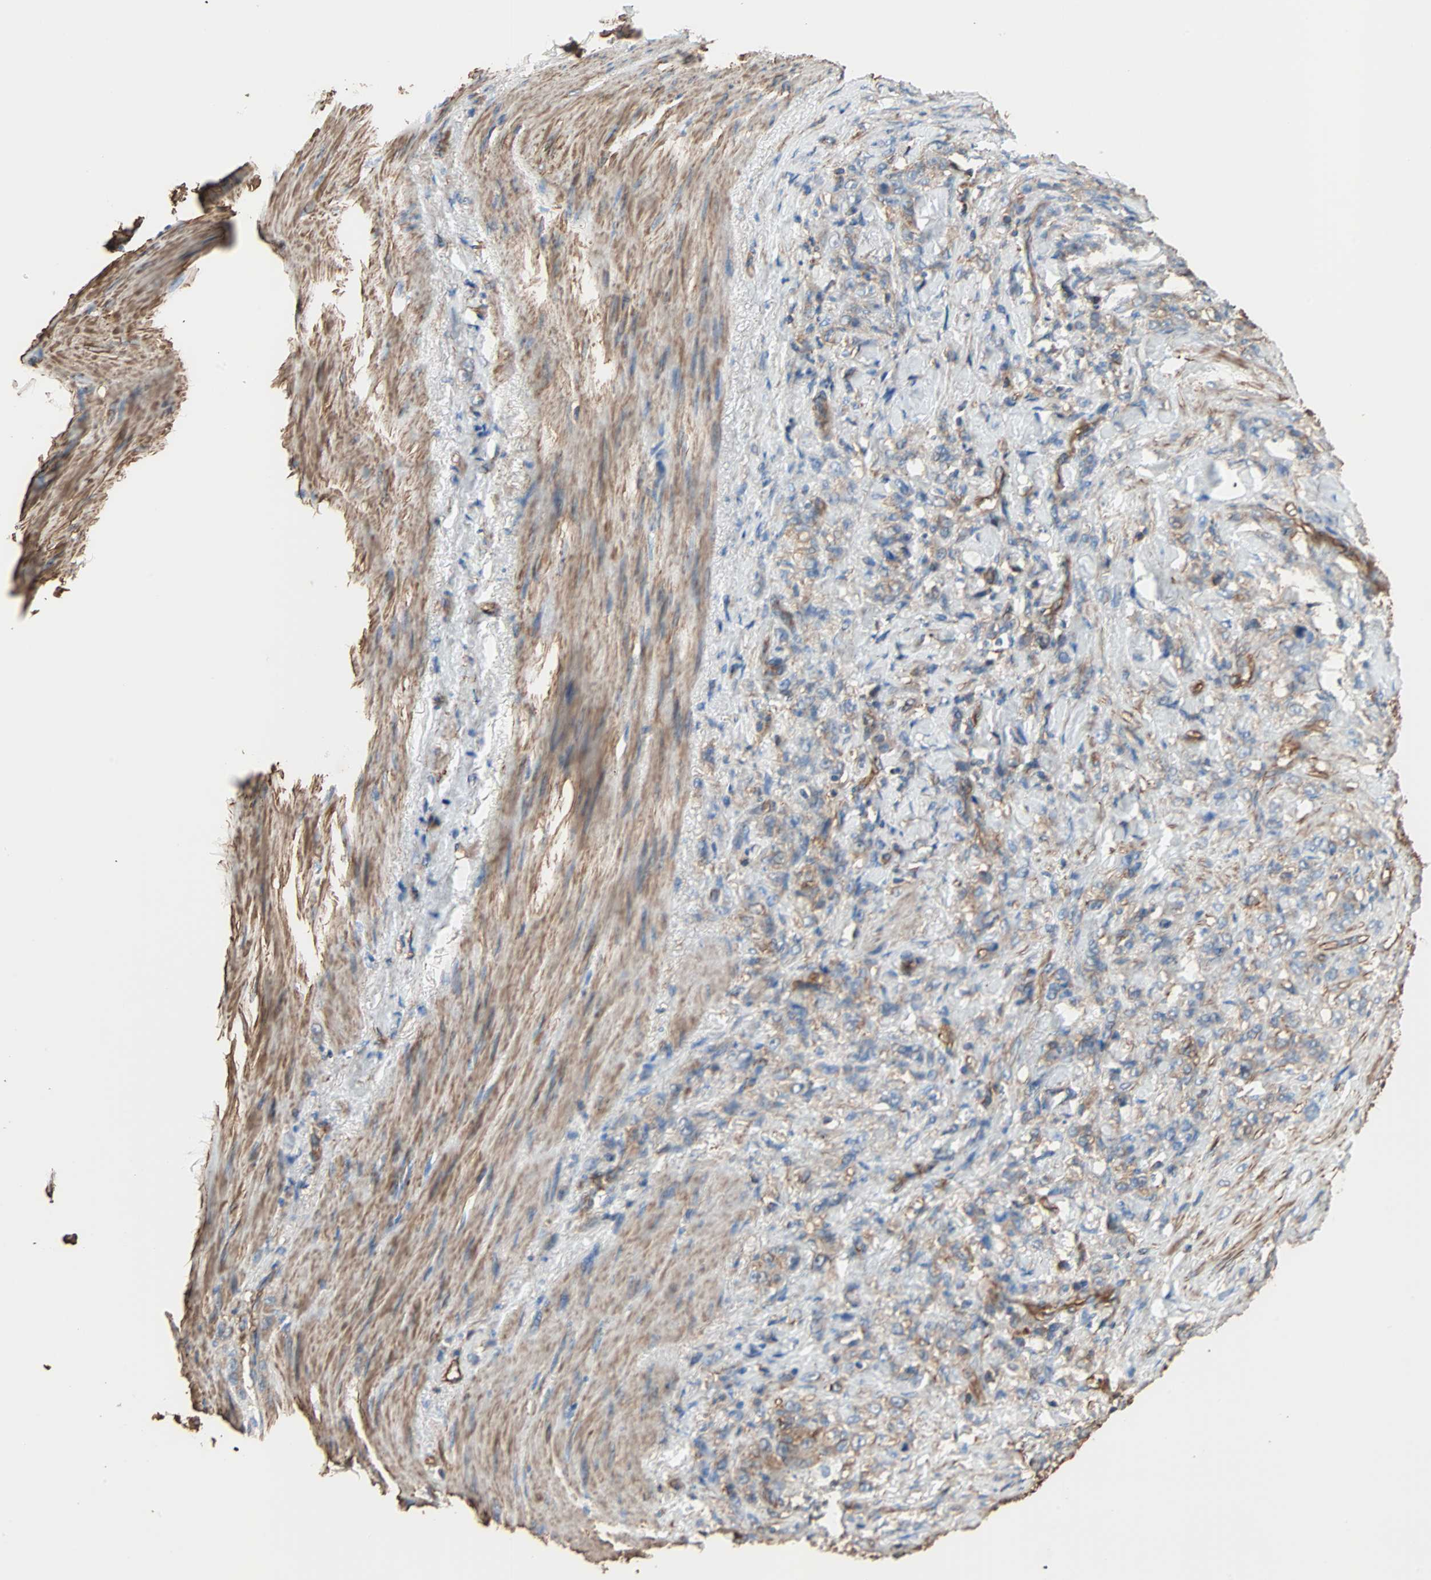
{"staining": {"intensity": "negative", "quantity": "none", "location": "none"}, "tissue": "stomach cancer", "cell_type": "Tumor cells", "image_type": "cancer", "snomed": [{"axis": "morphology", "description": "Adenocarcinoma, NOS"}, {"axis": "topography", "description": "Stomach"}], "caption": "DAB immunohistochemical staining of human stomach cancer exhibits no significant expression in tumor cells. (Brightfield microscopy of DAB immunohistochemistry at high magnification).", "gene": "GALNT10", "patient": {"sex": "male", "age": 82}}